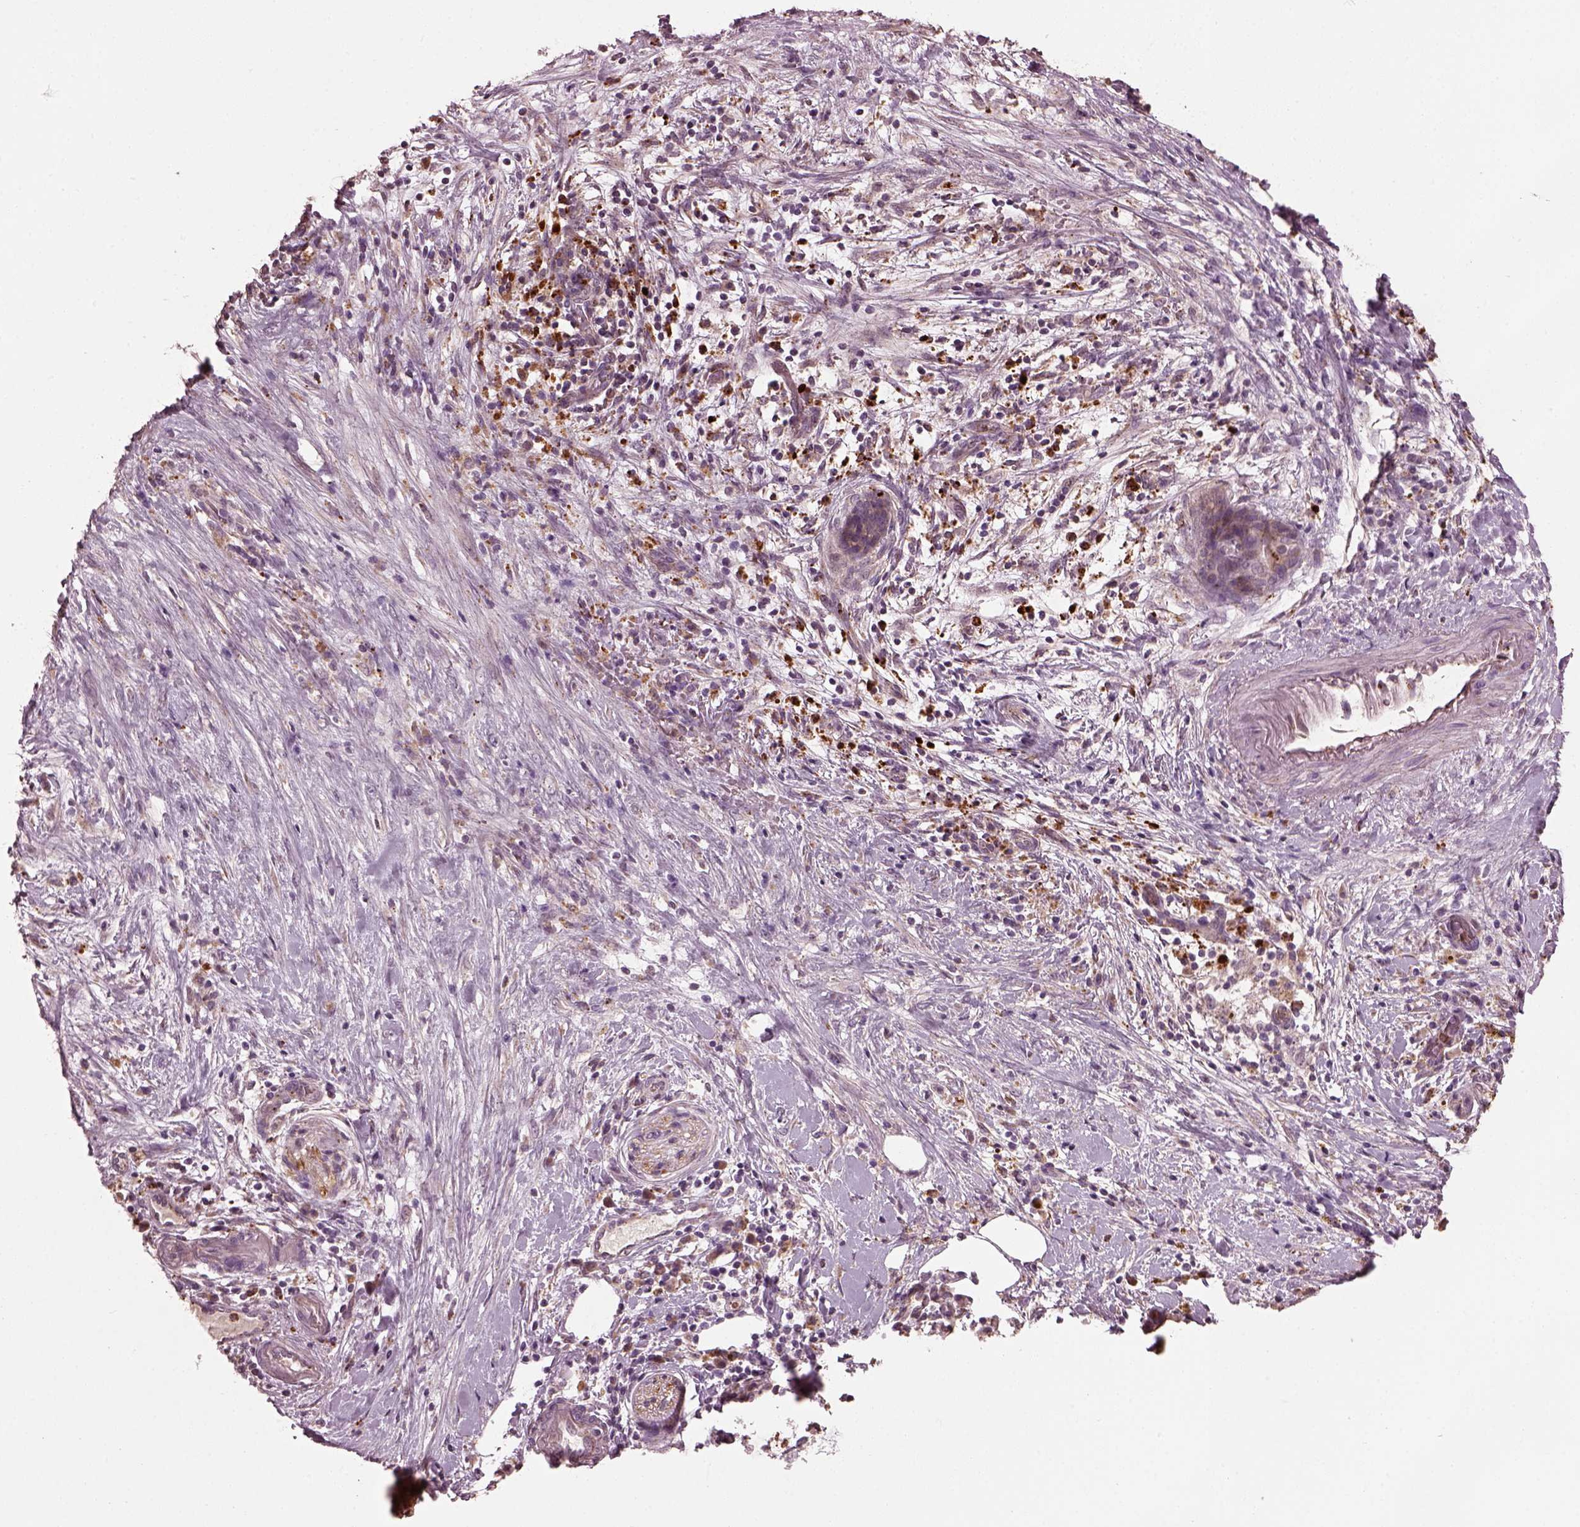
{"staining": {"intensity": "weak", "quantity": ">75%", "location": "cytoplasmic/membranous"}, "tissue": "pancreatic cancer", "cell_type": "Tumor cells", "image_type": "cancer", "snomed": [{"axis": "morphology", "description": "Adenocarcinoma, NOS"}, {"axis": "topography", "description": "Pancreas"}], "caption": "This image demonstrates IHC staining of pancreatic adenocarcinoma, with low weak cytoplasmic/membranous staining in approximately >75% of tumor cells.", "gene": "RUFY3", "patient": {"sex": "male", "age": 44}}